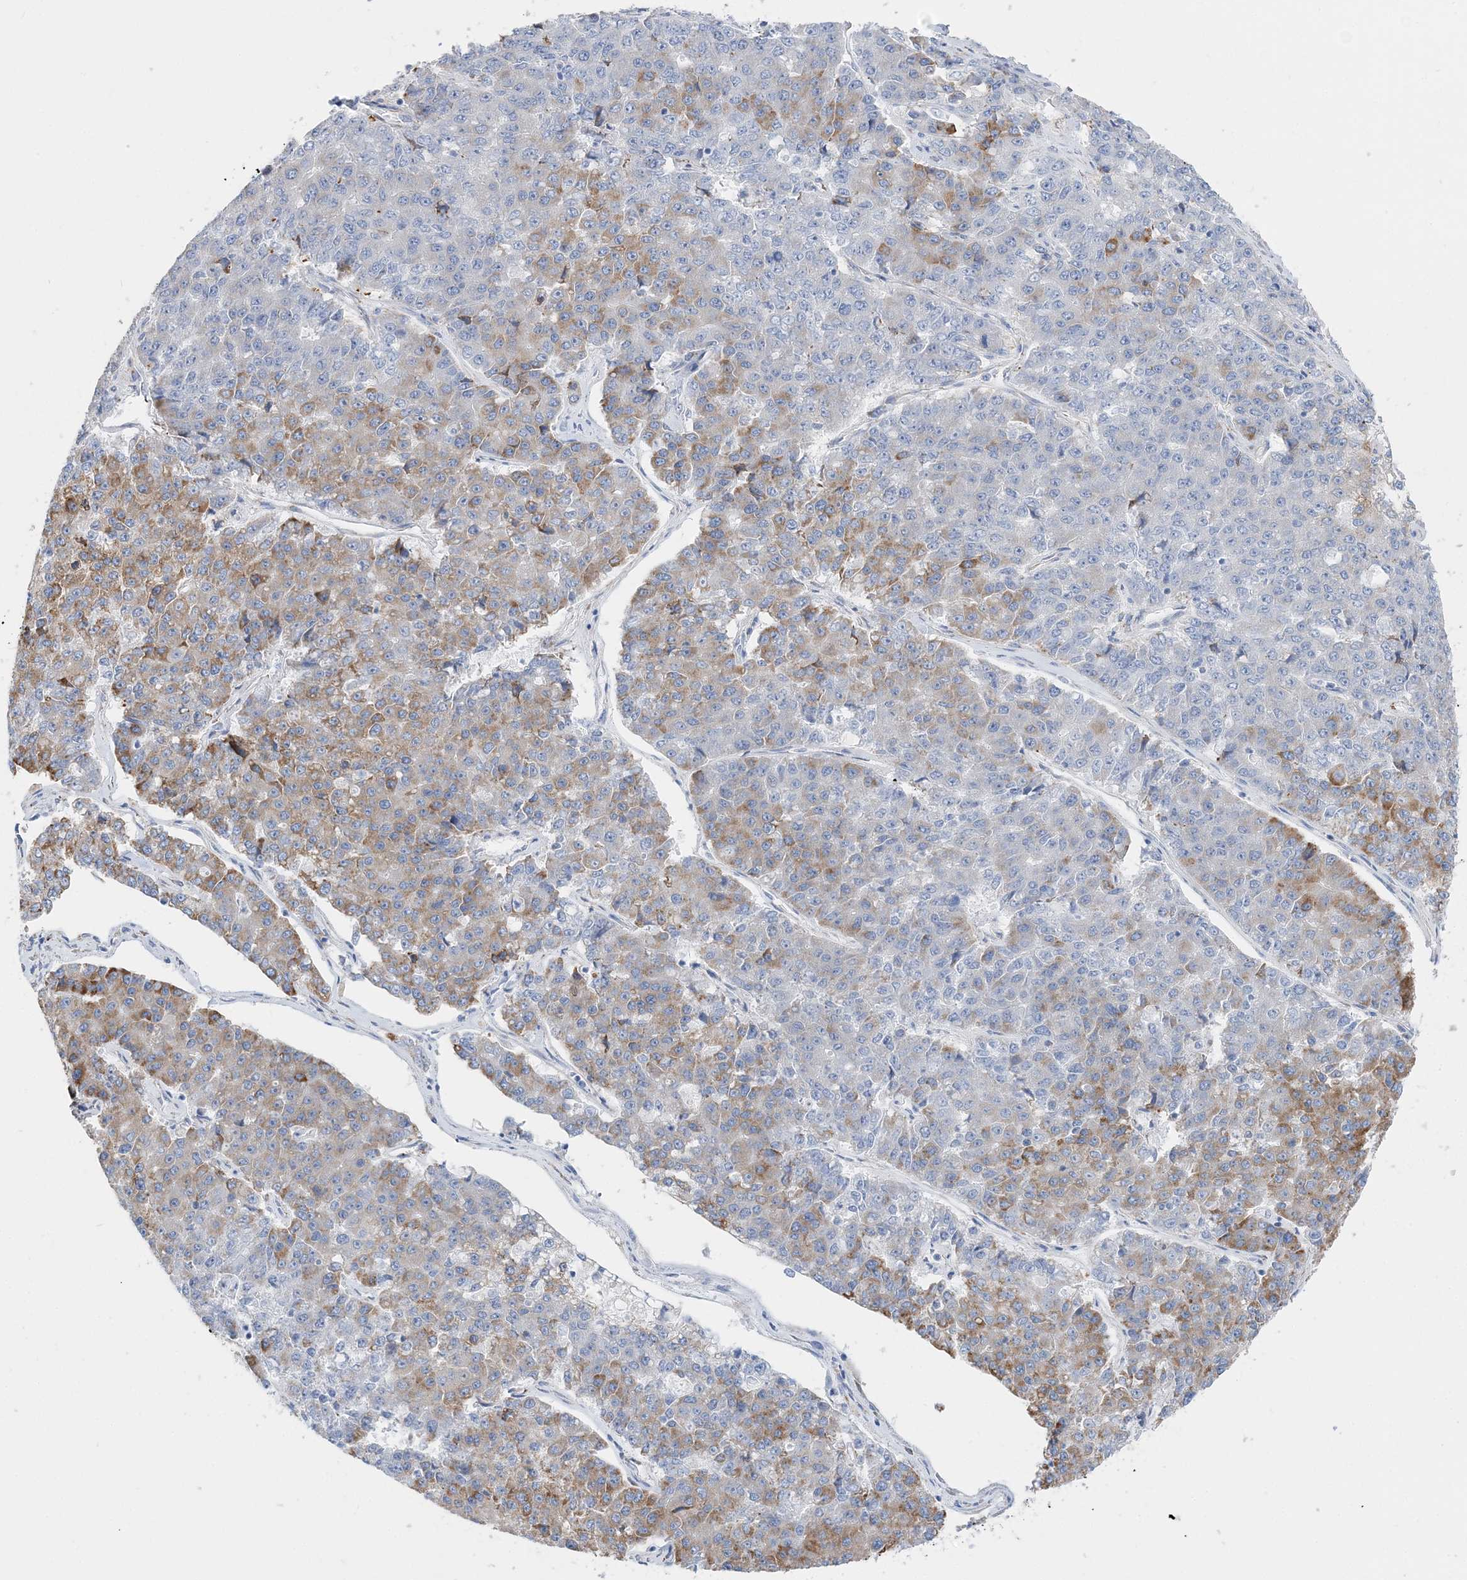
{"staining": {"intensity": "moderate", "quantity": "<25%", "location": "cytoplasmic/membranous"}, "tissue": "pancreatic cancer", "cell_type": "Tumor cells", "image_type": "cancer", "snomed": [{"axis": "morphology", "description": "Adenocarcinoma, NOS"}, {"axis": "topography", "description": "Pancreas"}], "caption": "A low amount of moderate cytoplasmic/membranous expression is identified in about <25% of tumor cells in pancreatic cancer (adenocarcinoma) tissue. The protein is stained brown, and the nuclei are stained in blue (DAB IHC with brightfield microscopy, high magnification).", "gene": "TSPYL6", "patient": {"sex": "male", "age": 50}}